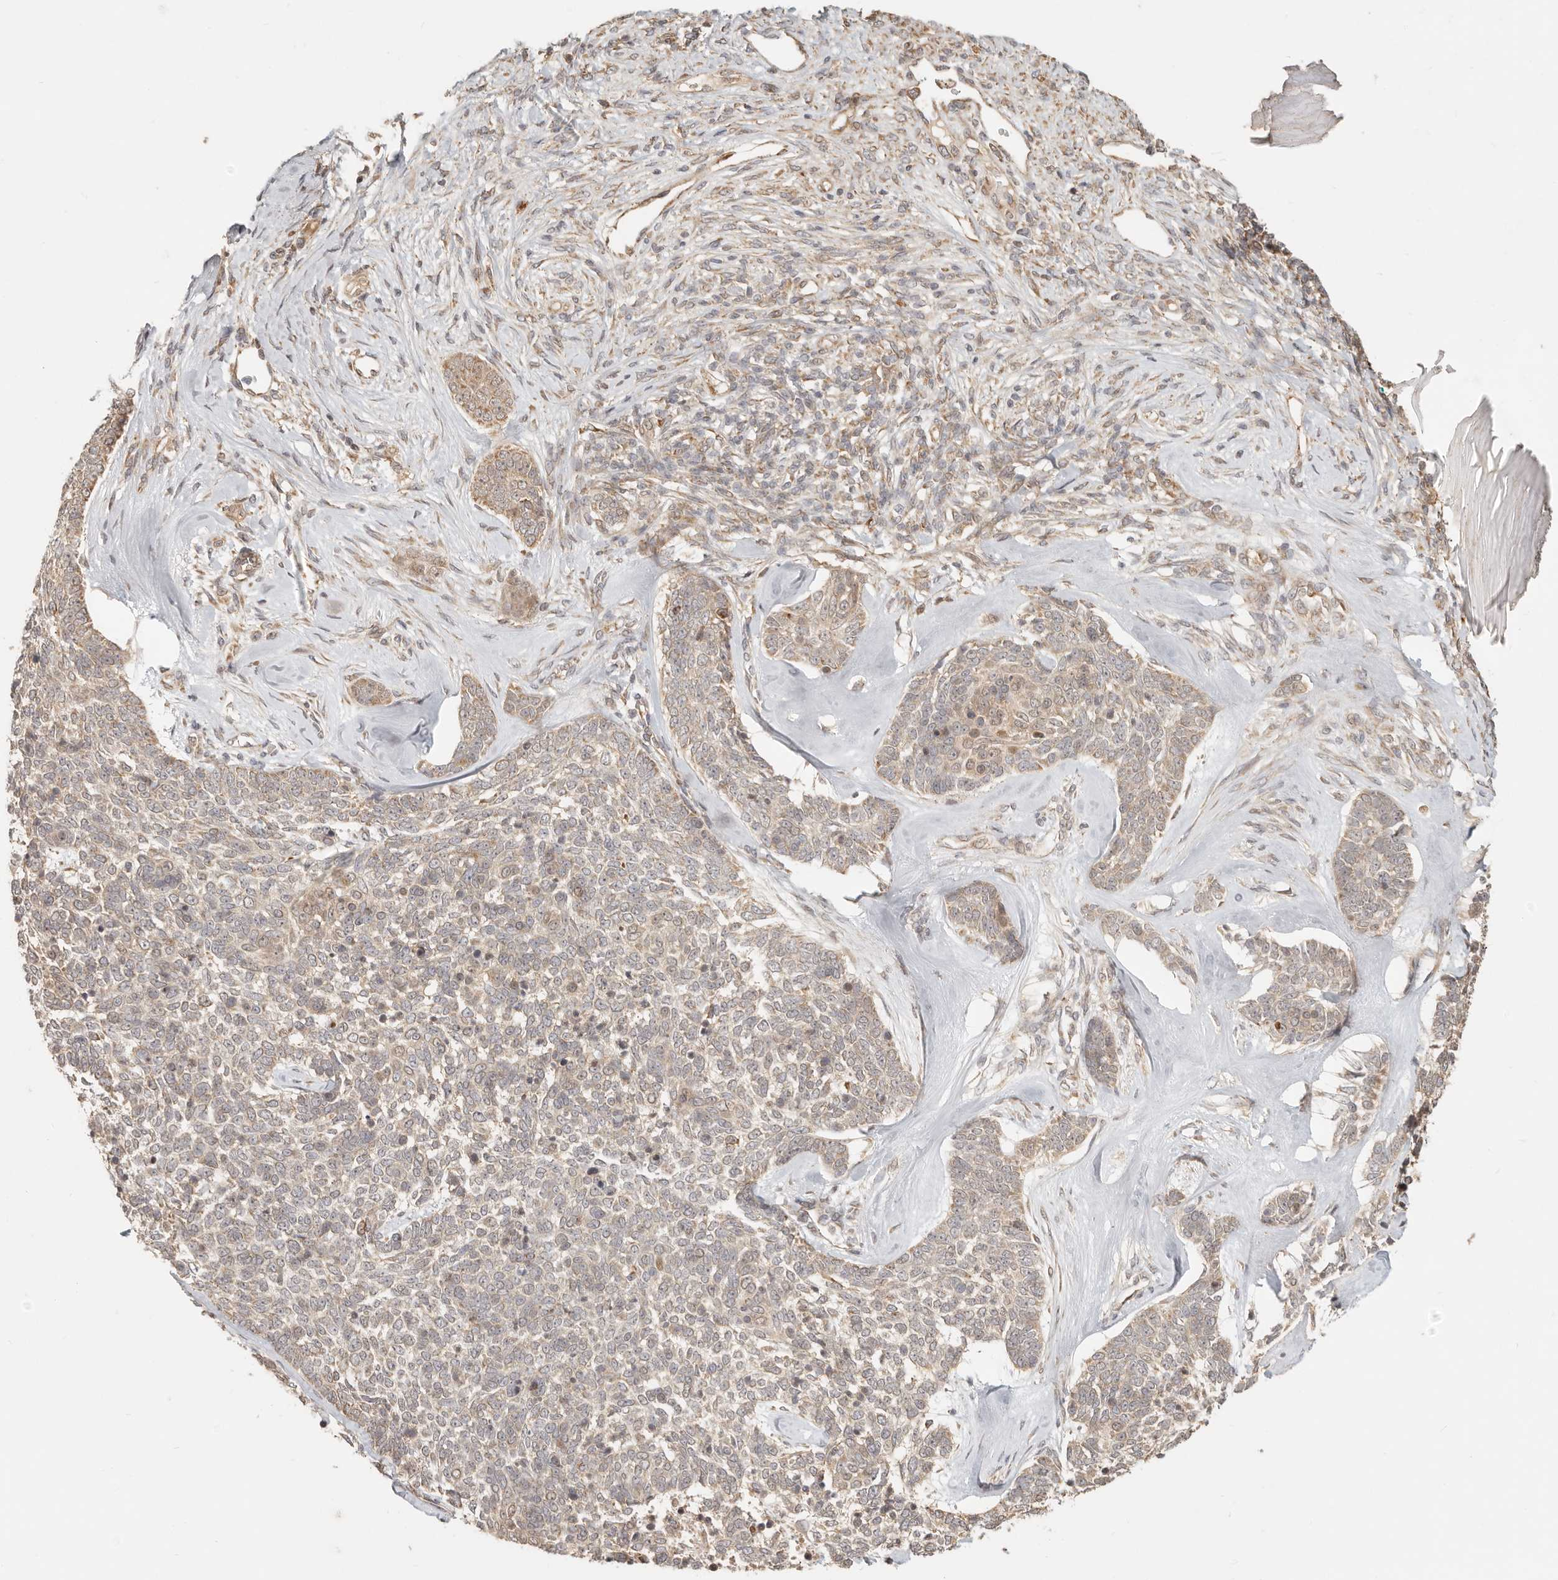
{"staining": {"intensity": "weak", "quantity": ">75%", "location": "cytoplasmic/membranous"}, "tissue": "skin cancer", "cell_type": "Tumor cells", "image_type": "cancer", "snomed": [{"axis": "morphology", "description": "Basal cell carcinoma"}, {"axis": "topography", "description": "Skin"}], "caption": "This histopathology image displays basal cell carcinoma (skin) stained with immunohistochemistry (IHC) to label a protein in brown. The cytoplasmic/membranous of tumor cells show weak positivity for the protein. Nuclei are counter-stained blue.", "gene": "TIMM17A", "patient": {"sex": "female", "age": 81}}